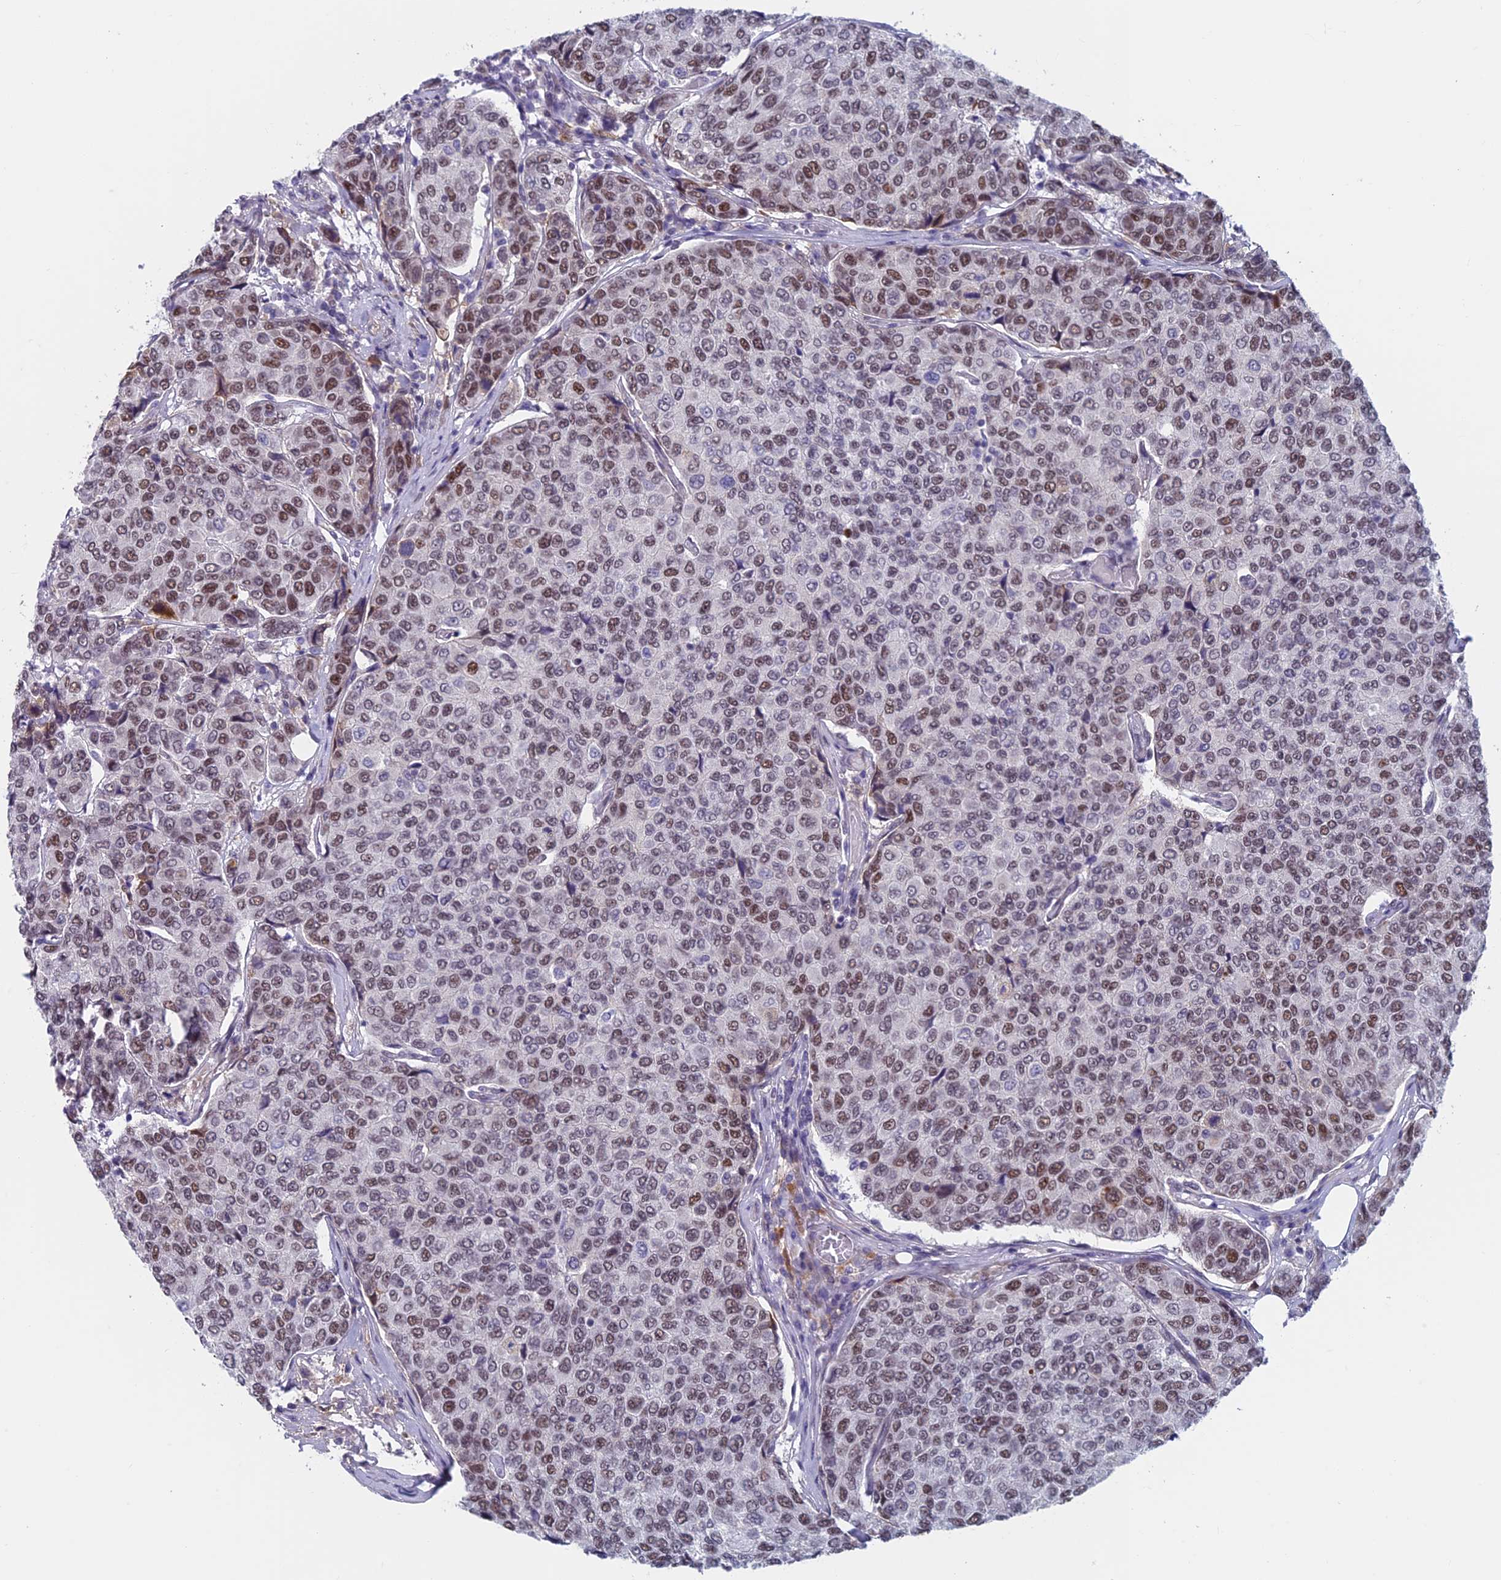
{"staining": {"intensity": "moderate", "quantity": ">75%", "location": "nuclear"}, "tissue": "breast cancer", "cell_type": "Tumor cells", "image_type": "cancer", "snomed": [{"axis": "morphology", "description": "Duct carcinoma"}, {"axis": "topography", "description": "Breast"}], "caption": "Immunohistochemical staining of human breast cancer (intraductal carcinoma) demonstrates medium levels of moderate nuclear staining in approximately >75% of tumor cells. (IHC, brightfield microscopy, high magnification).", "gene": "ASH2L", "patient": {"sex": "female", "age": 55}}